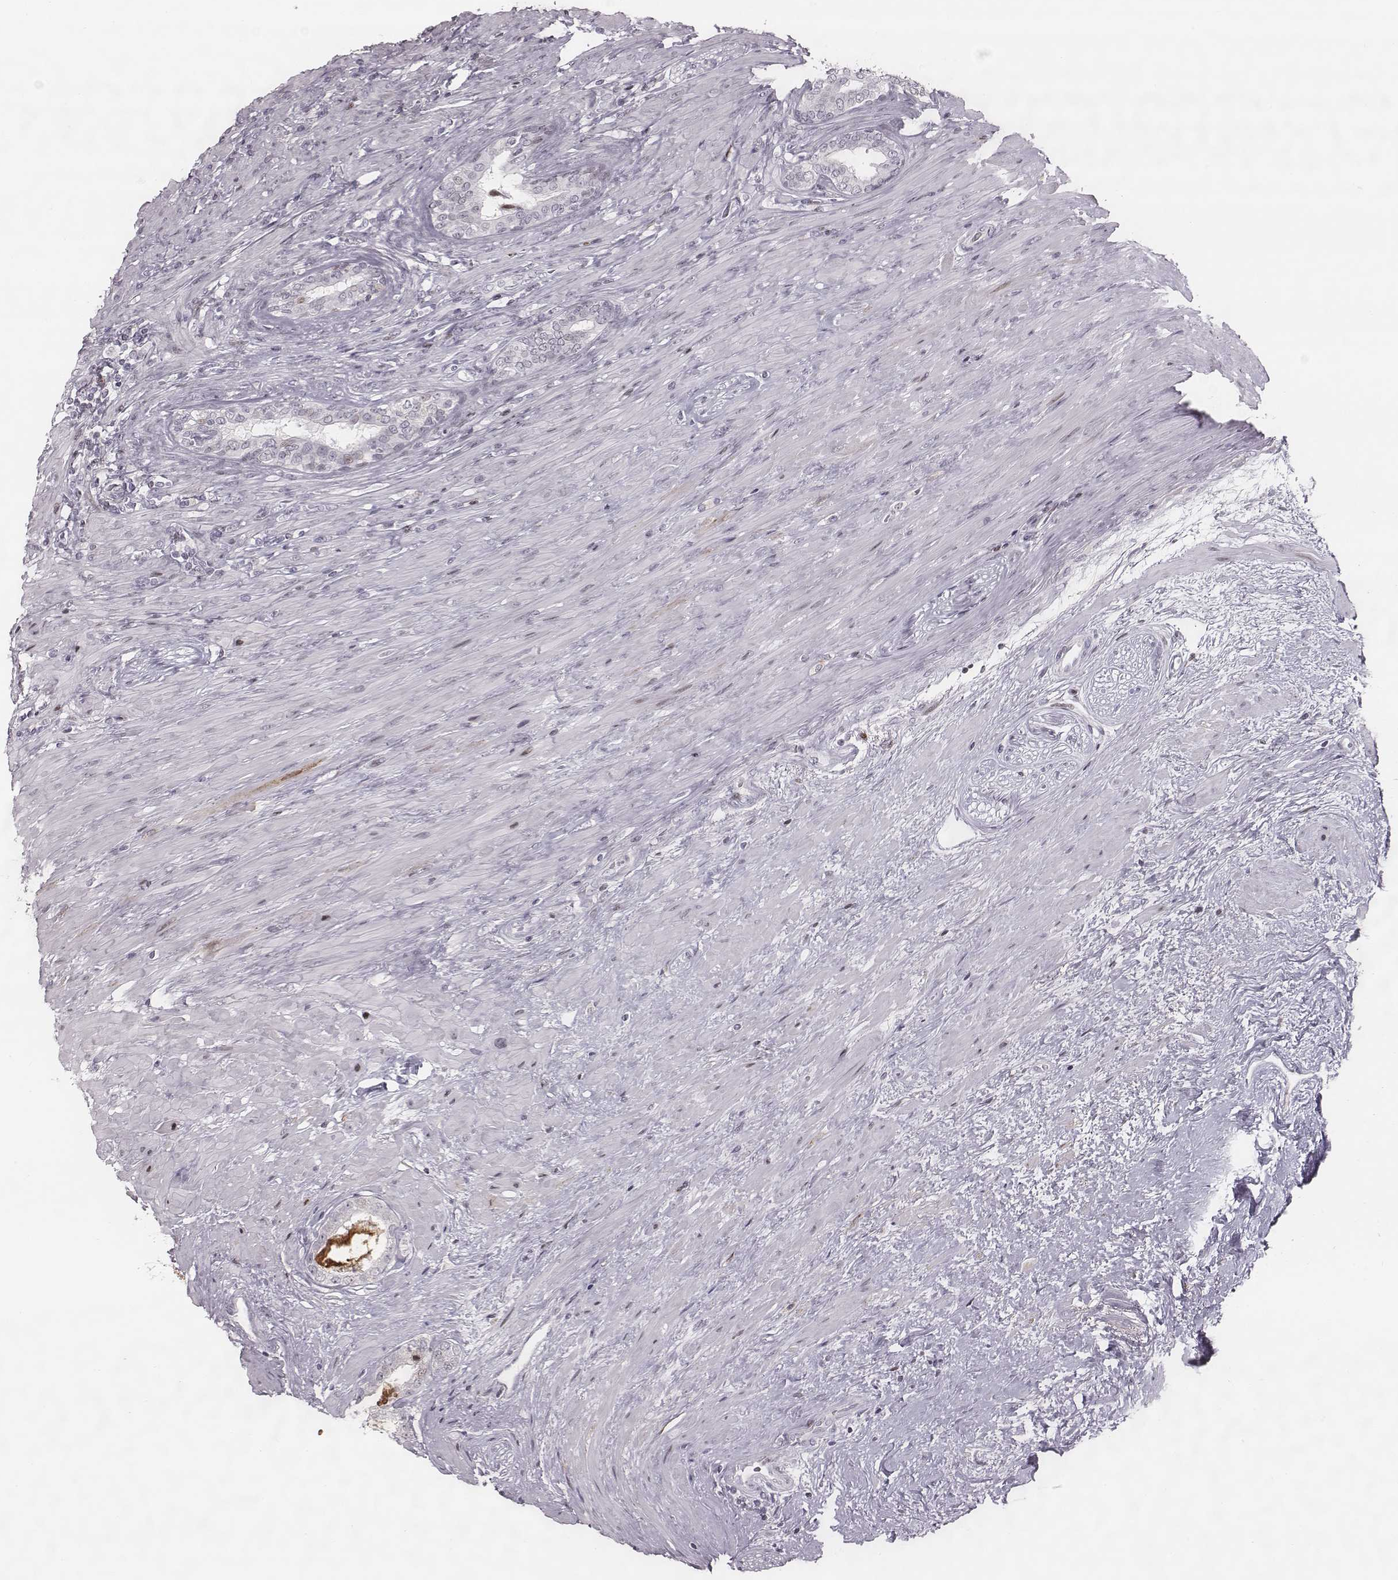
{"staining": {"intensity": "negative", "quantity": "none", "location": "none"}, "tissue": "prostate cancer", "cell_type": "Tumor cells", "image_type": "cancer", "snomed": [{"axis": "morphology", "description": "Adenocarcinoma, Low grade"}, {"axis": "topography", "description": "Prostate and seminal vesicle, NOS"}], "caption": "IHC histopathology image of prostate cancer (adenocarcinoma (low-grade)) stained for a protein (brown), which demonstrates no expression in tumor cells.", "gene": "NDC1", "patient": {"sex": "male", "age": 61}}